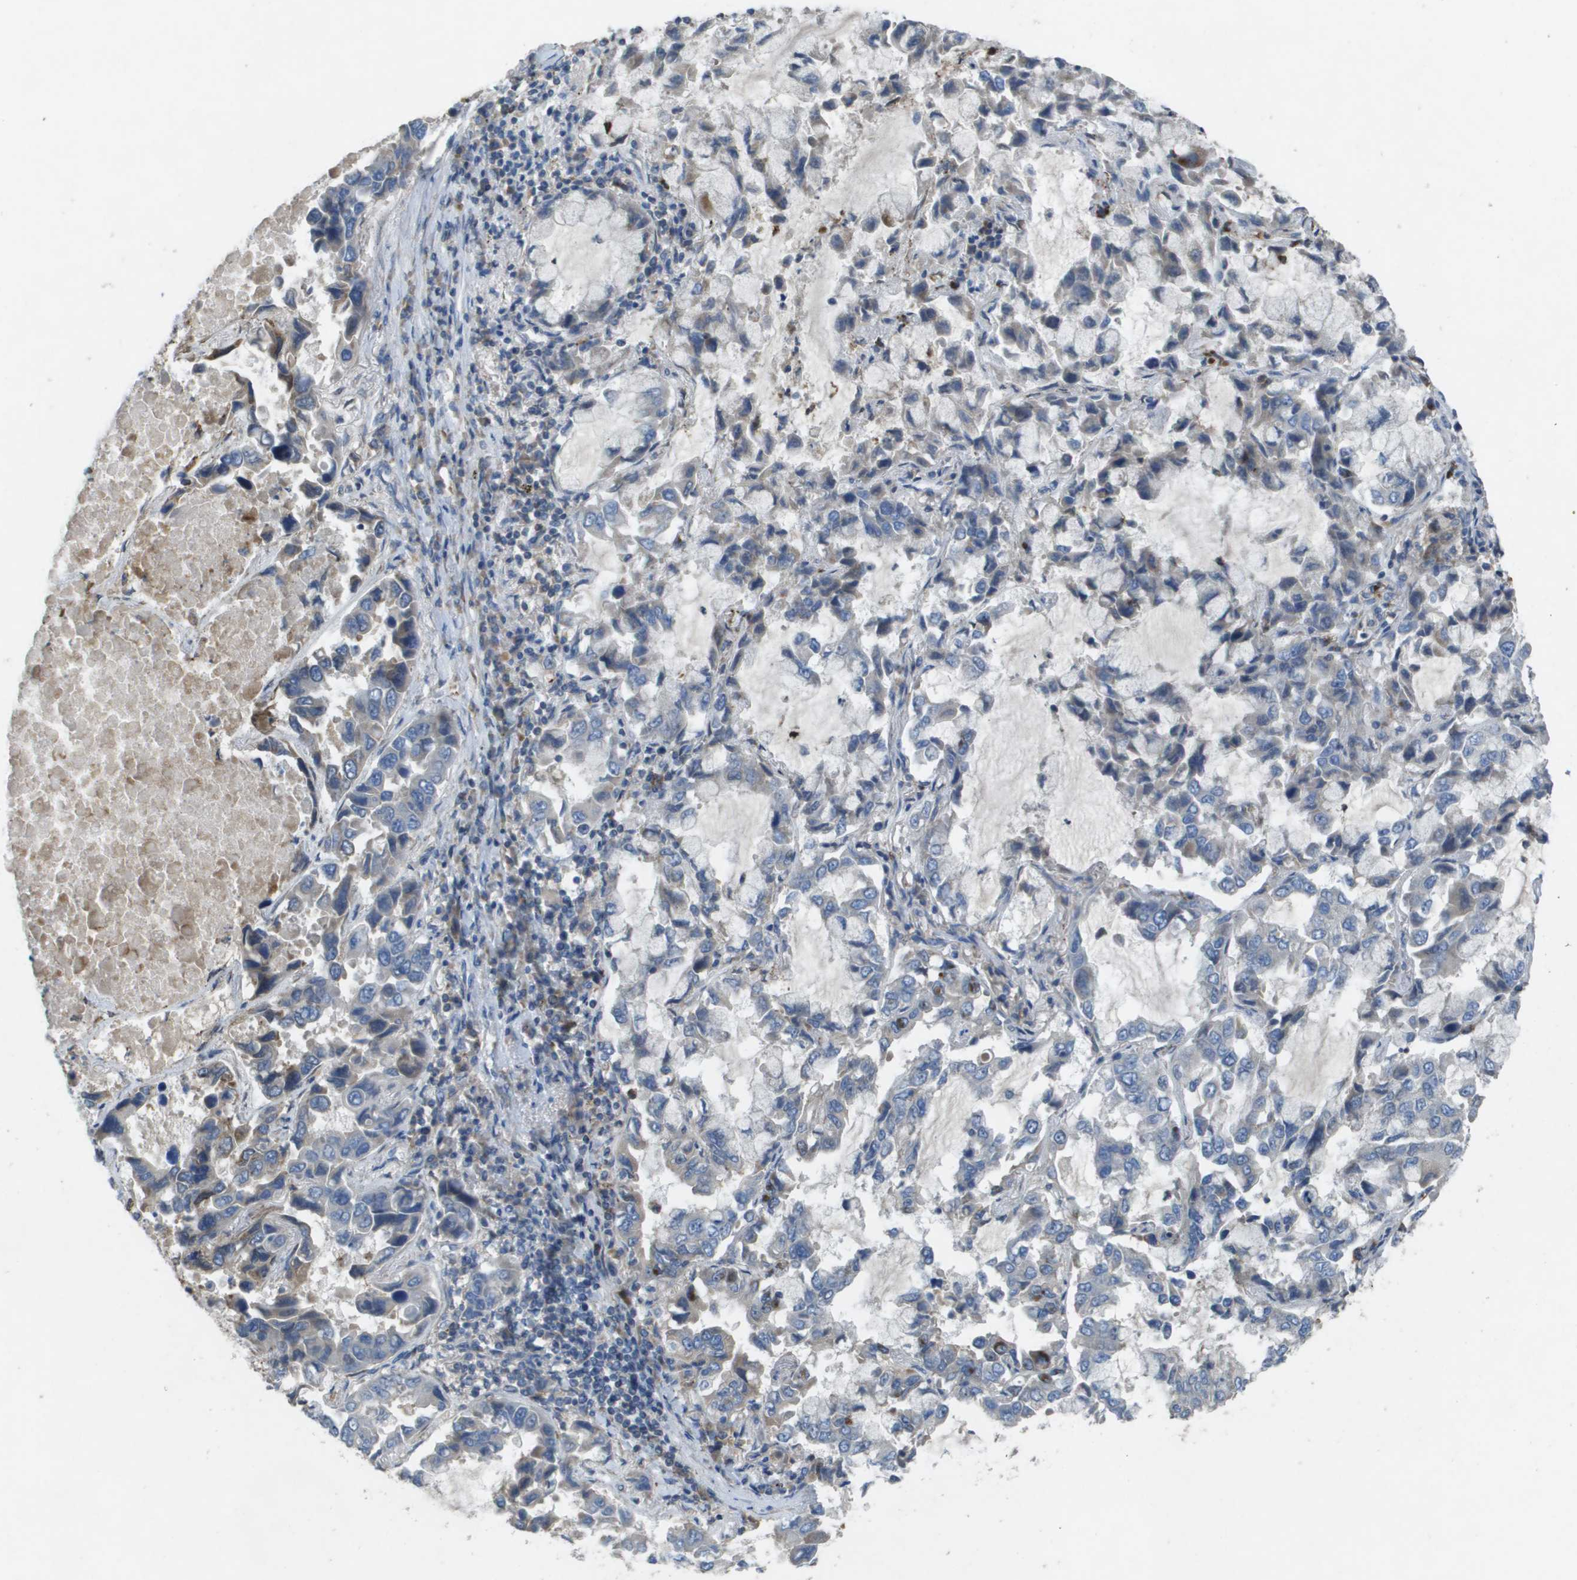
{"staining": {"intensity": "negative", "quantity": "none", "location": "none"}, "tissue": "lung cancer", "cell_type": "Tumor cells", "image_type": "cancer", "snomed": [{"axis": "morphology", "description": "Adenocarcinoma, NOS"}, {"axis": "topography", "description": "Lung"}], "caption": "Tumor cells show no significant protein expression in lung adenocarcinoma.", "gene": "CLCA4", "patient": {"sex": "male", "age": 64}}